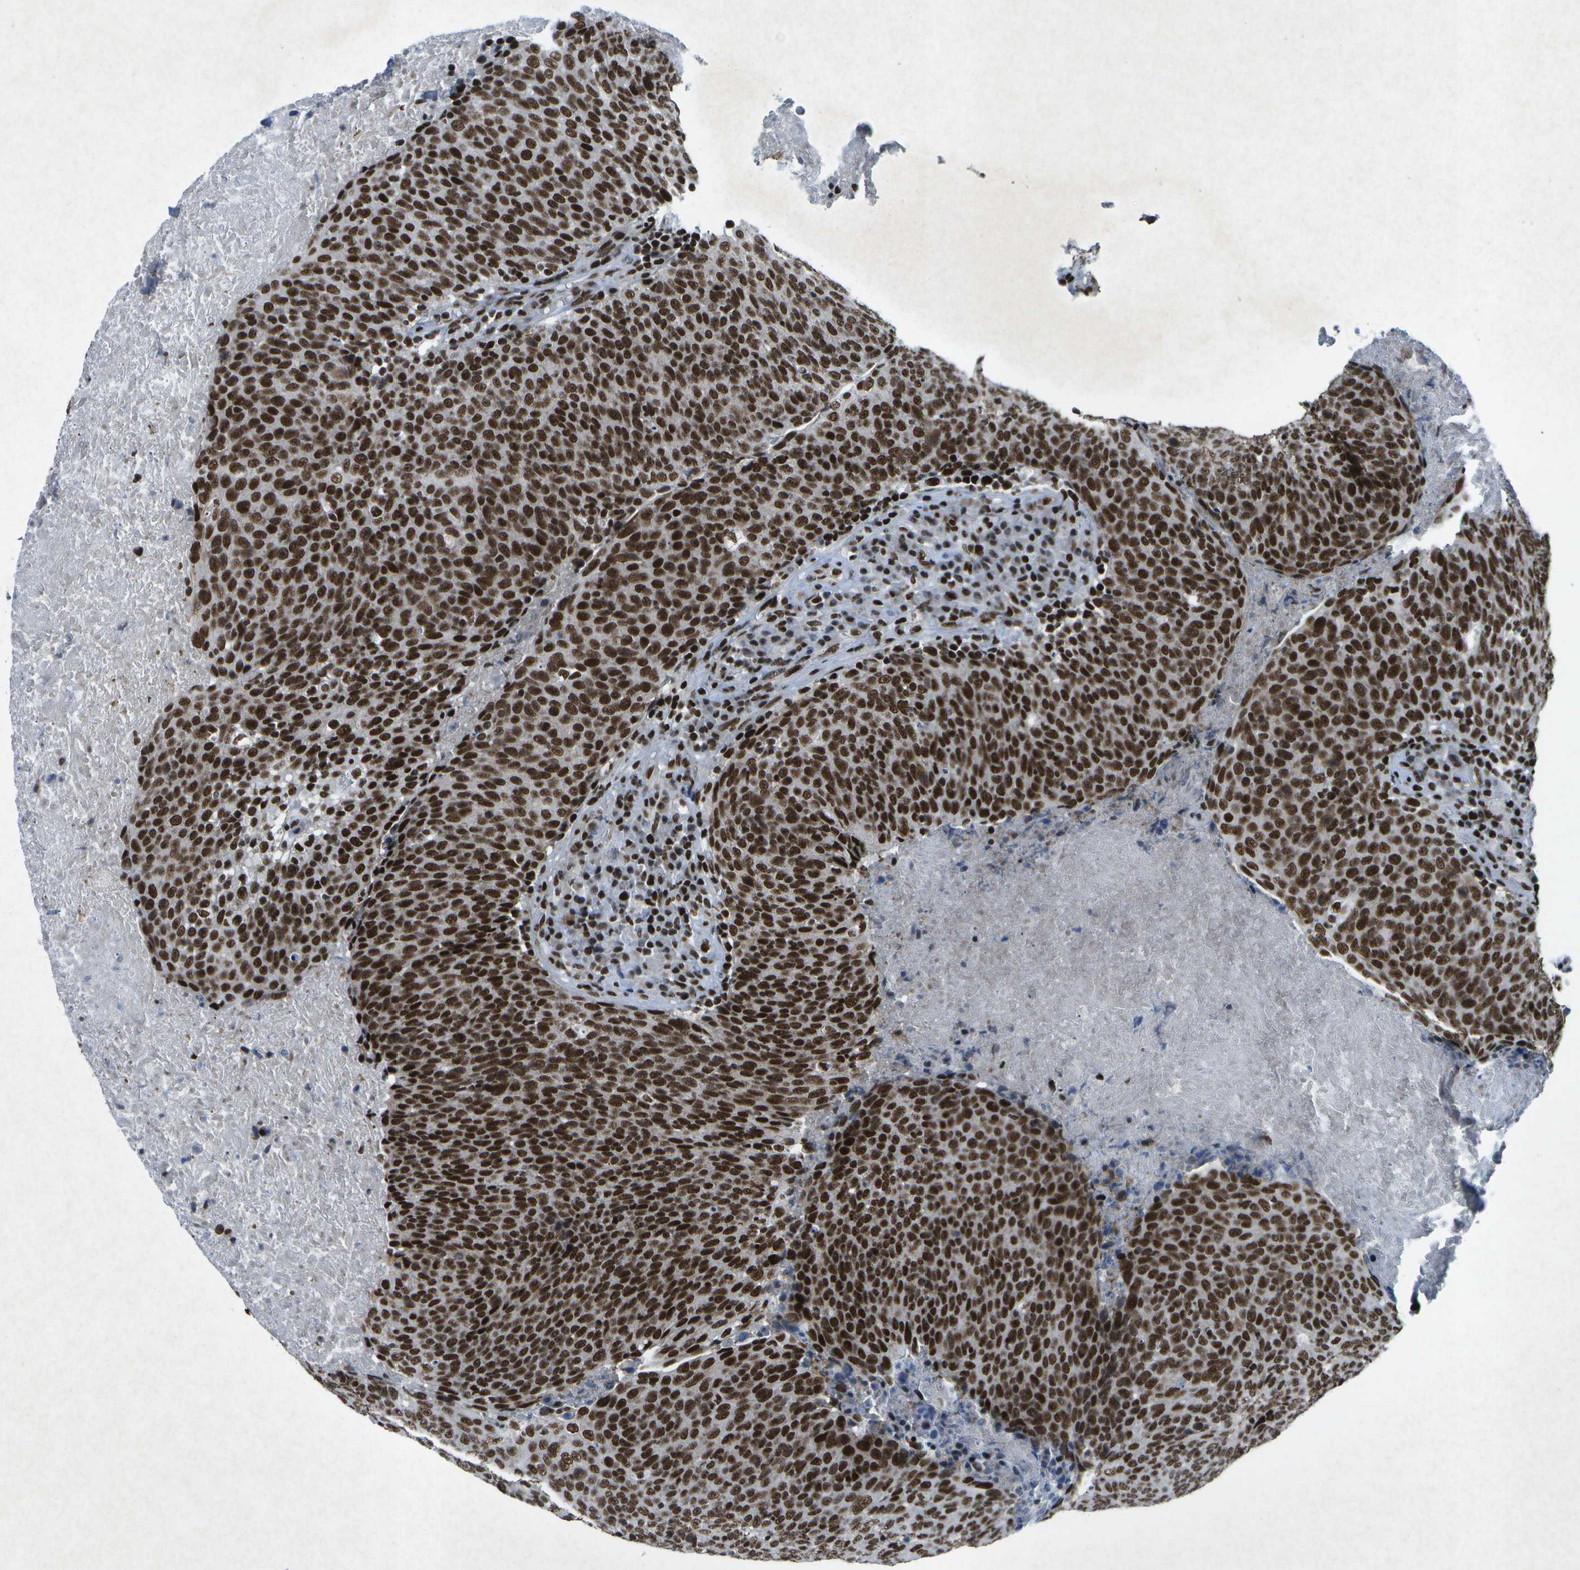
{"staining": {"intensity": "strong", "quantity": ">75%", "location": "nuclear"}, "tissue": "head and neck cancer", "cell_type": "Tumor cells", "image_type": "cancer", "snomed": [{"axis": "morphology", "description": "Squamous cell carcinoma, NOS"}, {"axis": "morphology", "description": "Squamous cell carcinoma, metastatic, NOS"}, {"axis": "topography", "description": "Lymph node"}, {"axis": "topography", "description": "Head-Neck"}], "caption": "A photomicrograph of human squamous cell carcinoma (head and neck) stained for a protein reveals strong nuclear brown staining in tumor cells. The protein is stained brown, and the nuclei are stained in blue (DAB IHC with brightfield microscopy, high magnification).", "gene": "MTA2", "patient": {"sex": "male", "age": 62}}